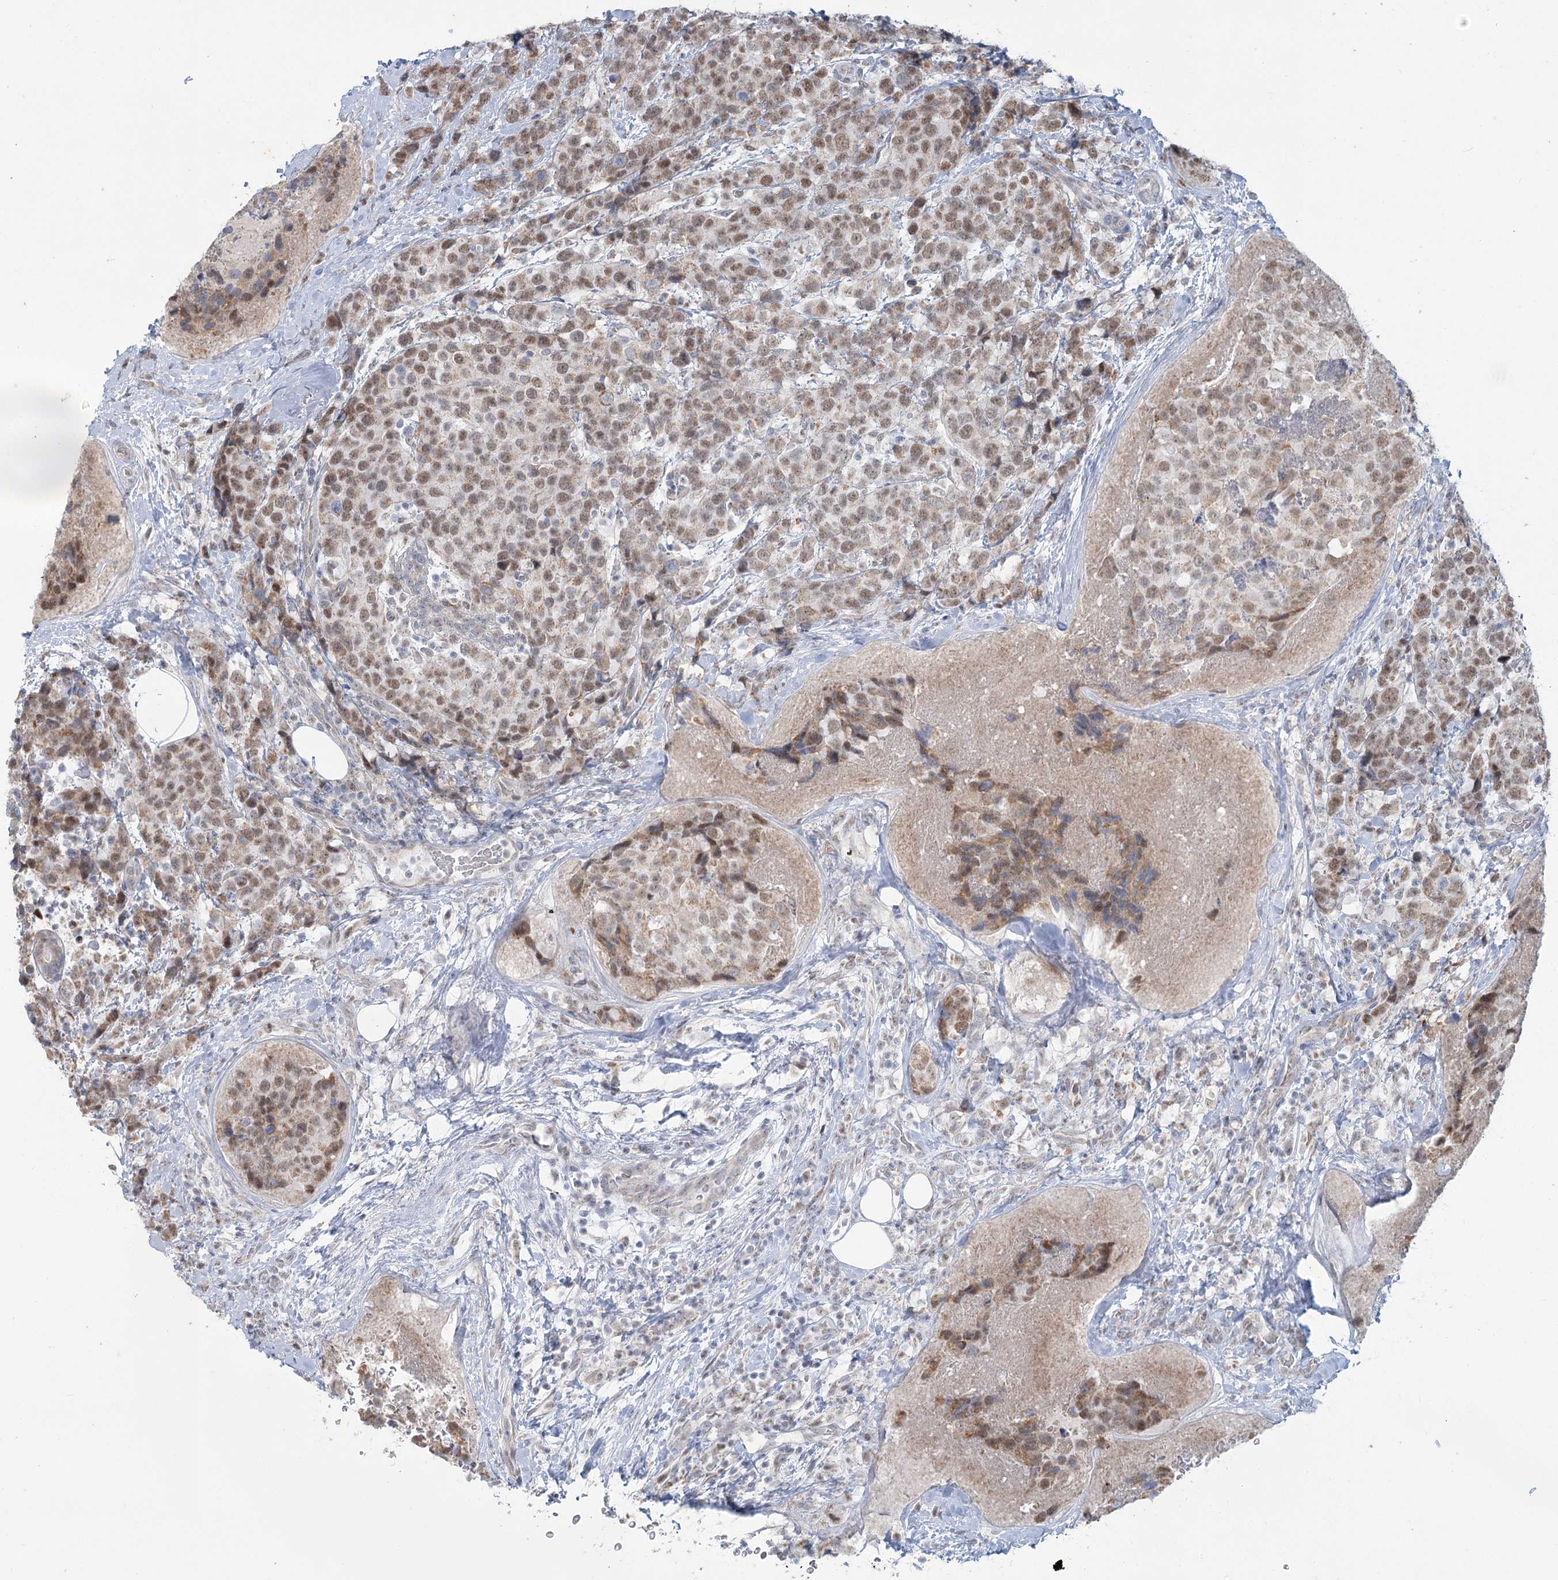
{"staining": {"intensity": "moderate", "quantity": ">75%", "location": "nuclear"}, "tissue": "breast cancer", "cell_type": "Tumor cells", "image_type": "cancer", "snomed": [{"axis": "morphology", "description": "Lobular carcinoma"}, {"axis": "topography", "description": "Breast"}], "caption": "An IHC histopathology image of neoplastic tissue is shown. Protein staining in brown labels moderate nuclear positivity in breast cancer (lobular carcinoma) within tumor cells.", "gene": "MTG1", "patient": {"sex": "female", "age": 59}}